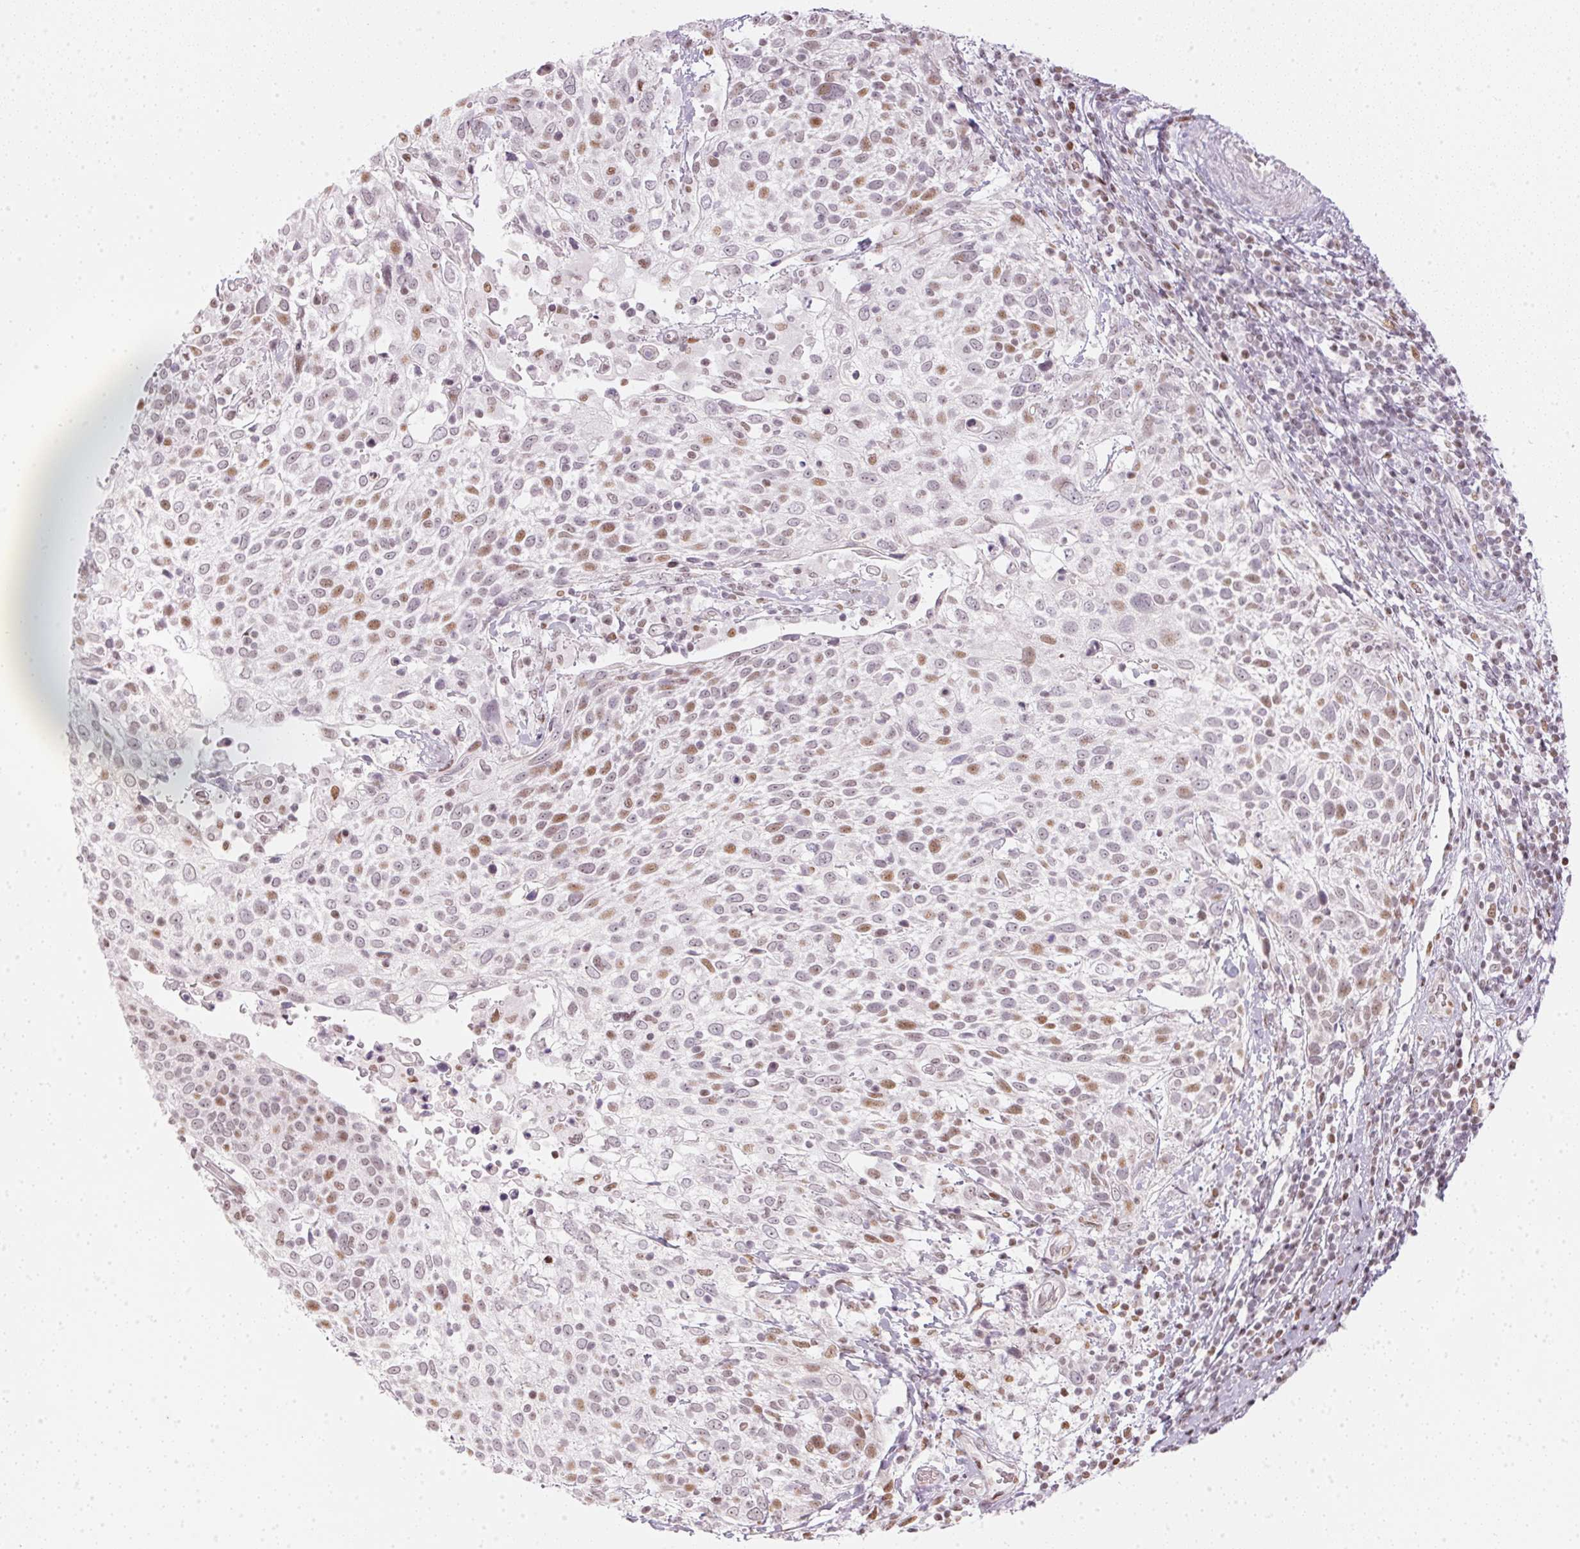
{"staining": {"intensity": "weak", "quantity": "25%-75%", "location": "nuclear"}, "tissue": "cervical cancer", "cell_type": "Tumor cells", "image_type": "cancer", "snomed": [{"axis": "morphology", "description": "Squamous cell carcinoma, NOS"}, {"axis": "topography", "description": "Cervix"}], "caption": "The immunohistochemical stain shows weak nuclear staining in tumor cells of cervical squamous cell carcinoma tissue.", "gene": "KAT6A", "patient": {"sex": "female", "age": 61}}